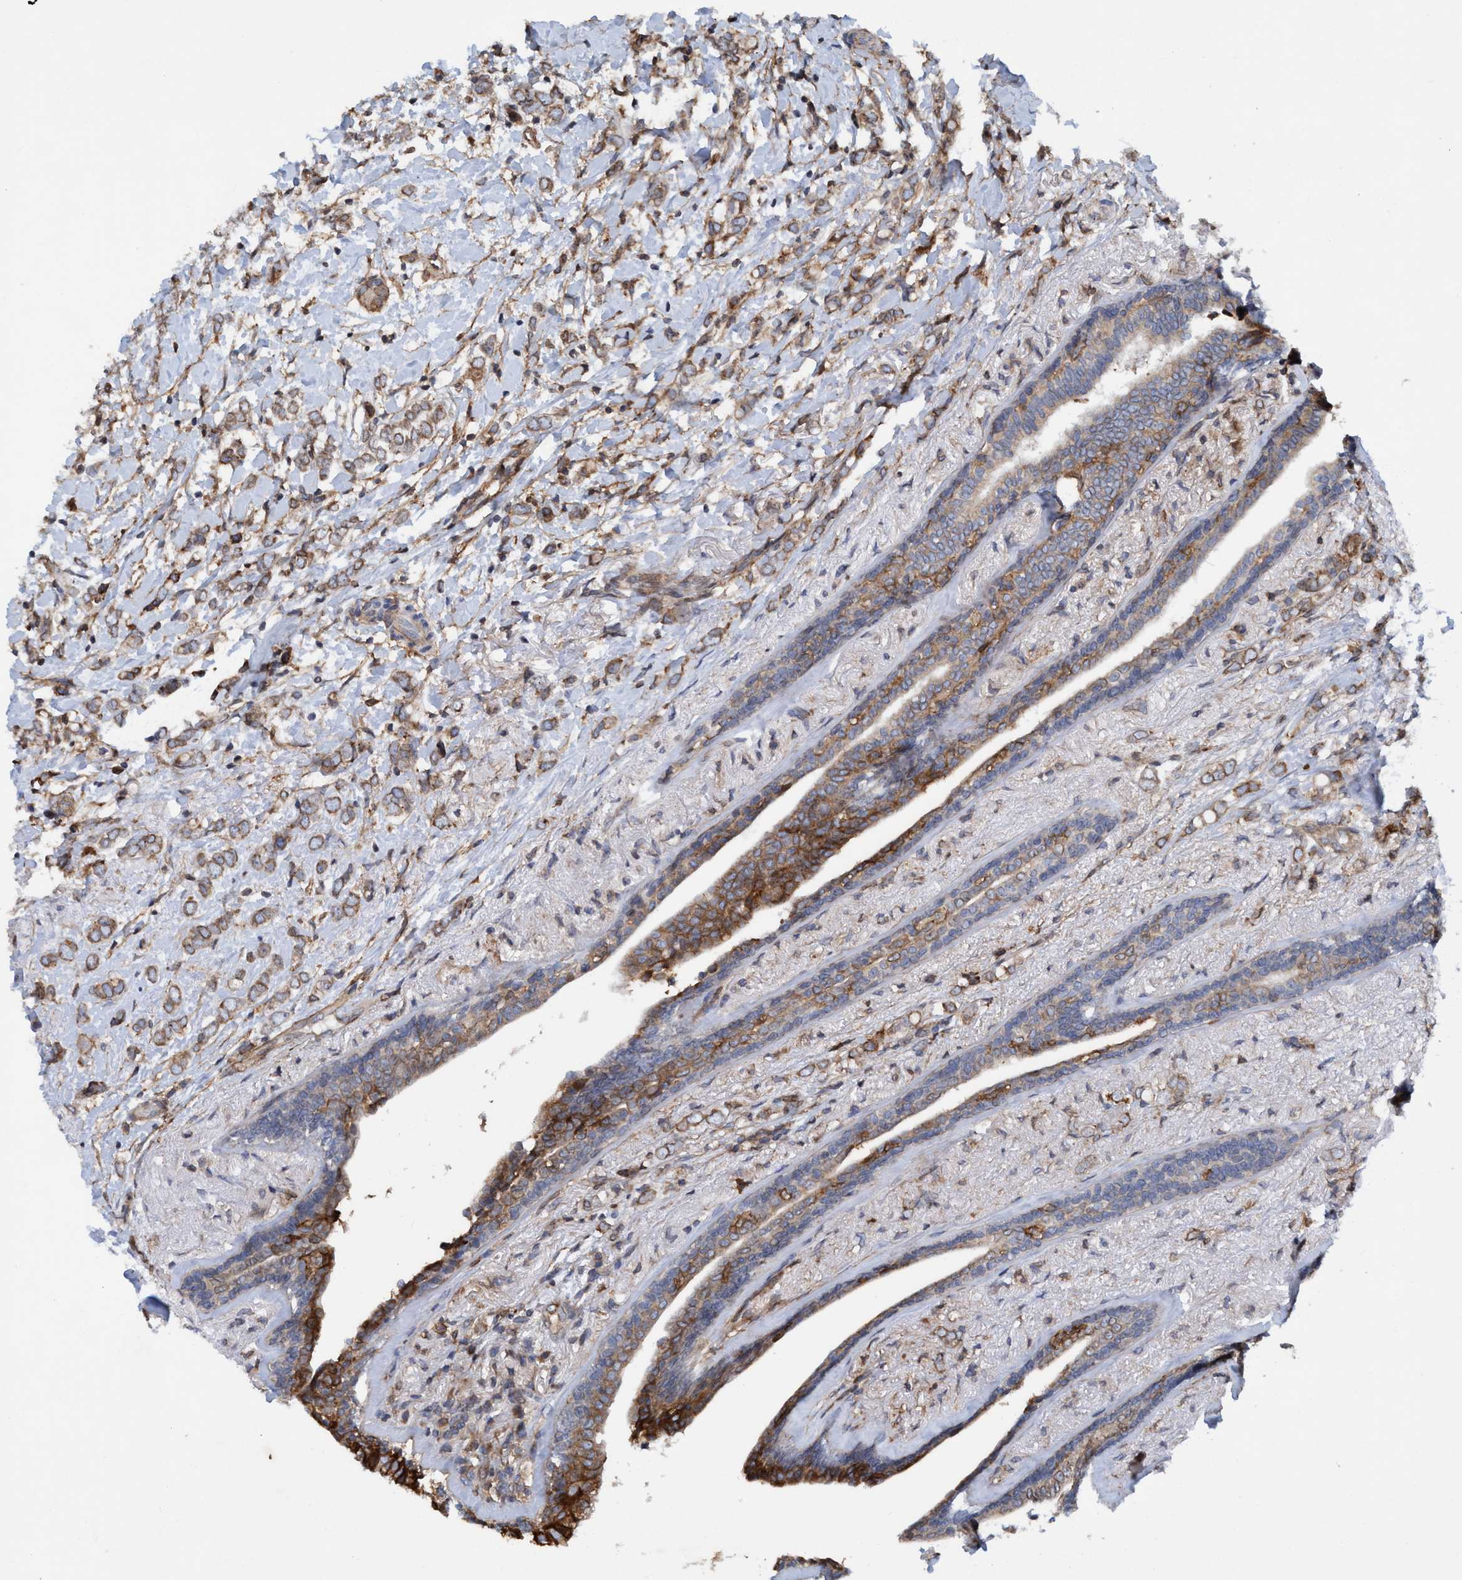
{"staining": {"intensity": "weak", "quantity": ">75%", "location": "cytoplasmic/membranous"}, "tissue": "breast cancer", "cell_type": "Tumor cells", "image_type": "cancer", "snomed": [{"axis": "morphology", "description": "Normal tissue, NOS"}, {"axis": "morphology", "description": "Lobular carcinoma"}, {"axis": "topography", "description": "Breast"}], "caption": "Breast cancer was stained to show a protein in brown. There is low levels of weak cytoplasmic/membranous positivity in about >75% of tumor cells. (Brightfield microscopy of DAB IHC at high magnification).", "gene": "SLC16A3", "patient": {"sex": "female", "age": 47}}